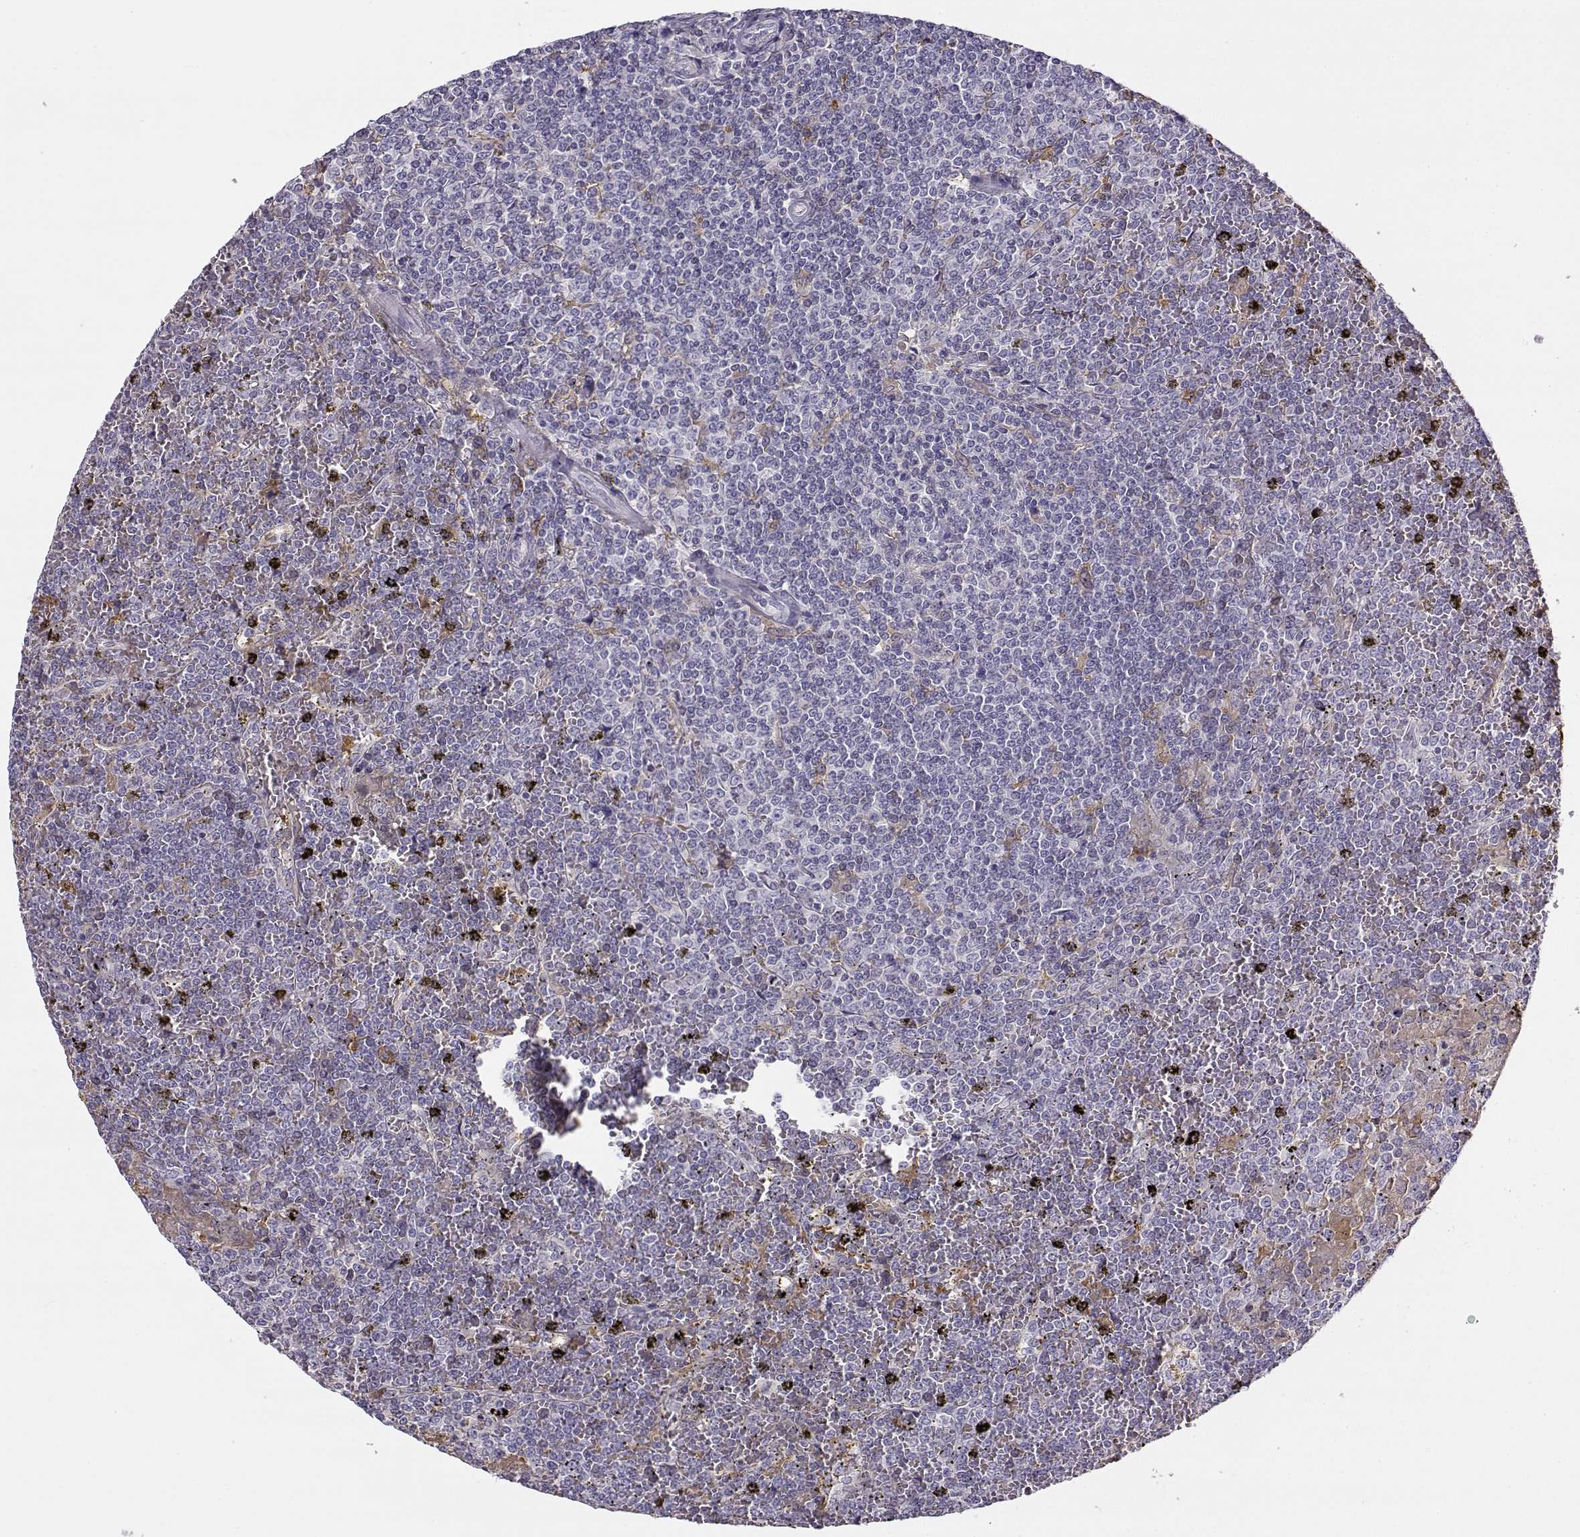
{"staining": {"intensity": "negative", "quantity": "none", "location": "none"}, "tissue": "lymphoma", "cell_type": "Tumor cells", "image_type": "cancer", "snomed": [{"axis": "morphology", "description": "Malignant lymphoma, non-Hodgkin's type, Low grade"}, {"axis": "topography", "description": "Spleen"}], "caption": "There is no significant staining in tumor cells of low-grade malignant lymphoma, non-Hodgkin's type. (Brightfield microscopy of DAB (3,3'-diaminobenzidine) immunohistochemistry (IHC) at high magnification).", "gene": "UCP3", "patient": {"sex": "female", "age": 19}}